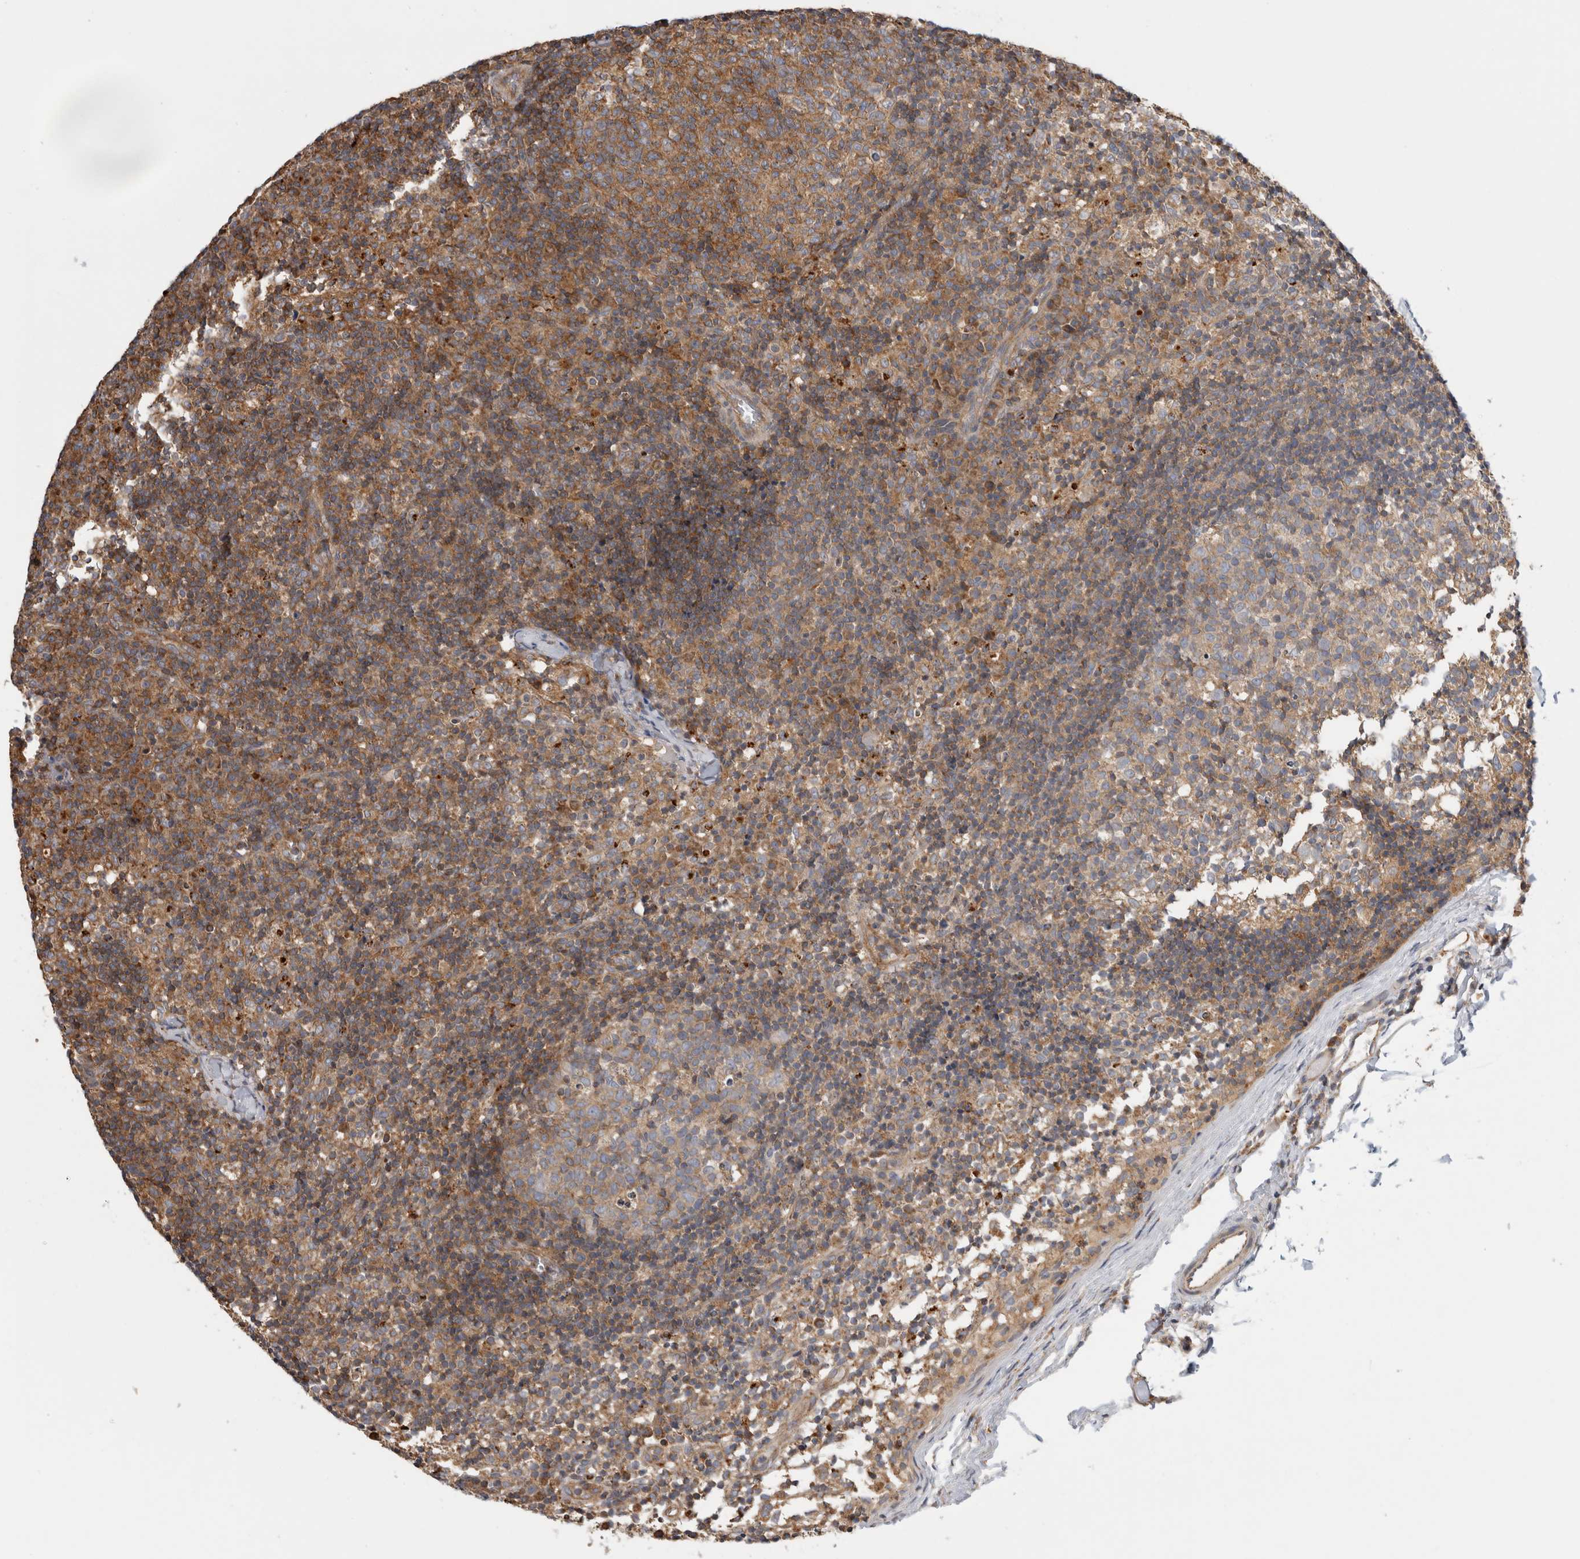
{"staining": {"intensity": "moderate", "quantity": ">75%", "location": "cytoplasmic/membranous"}, "tissue": "lymph node", "cell_type": "Germinal center cells", "image_type": "normal", "snomed": [{"axis": "morphology", "description": "Normal tissue, NOS"}, {"axis": "morphology", "description": "Inflammation, NOS"}, {"axis": "topography", "description": "Lymph node"}], "caption": "Approximately >75% of germinal center cells in benign human lymph node demonstrate moderate cytoplasmic/membranous protein staining as visualized by brown immunohistochemical staining.", "gene": "GRIK2", "patient": {"sex": "male", "age": 55}}